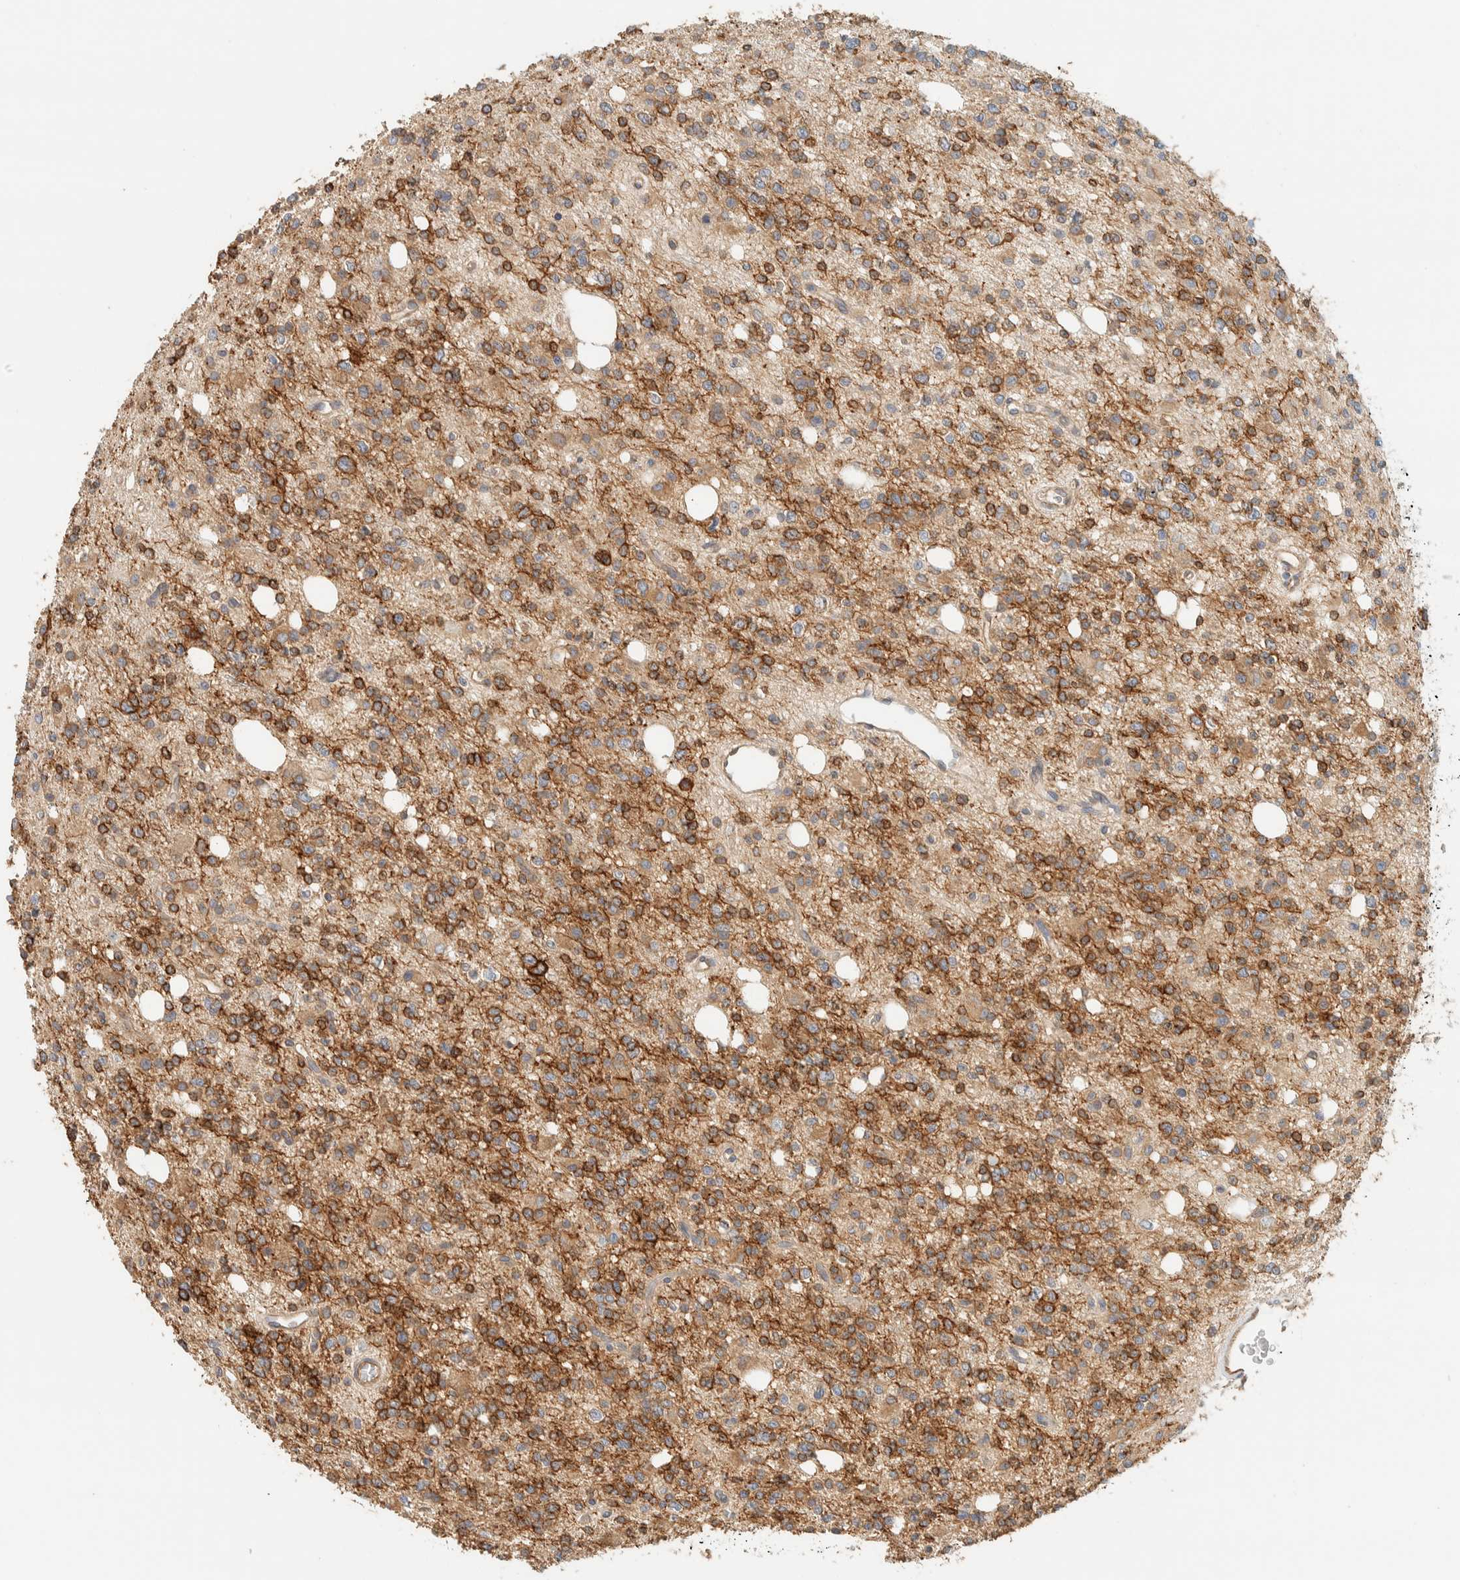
{"staining": {"intensity": "moderate", "quantity": ">75%", "location": "cytoplasmic/membranous"}, "tissue": "glioma", "cell_type": "Tumor cells", "image_type": "cancer", "snomed": [{"axis": "morphology", "description": "Glioma, malignant, High grade"}, {"axis": "topography", "description": "Brain"}], "caption": "DAB immunohistochemical staining of high-grade glioma (malignant) exhibits moderate cytoplasmic/membranous protein expression in approximately >75% of tumor cells.", "gene": "LIMA1", "patient": {"sex": "female", "age": 62}}